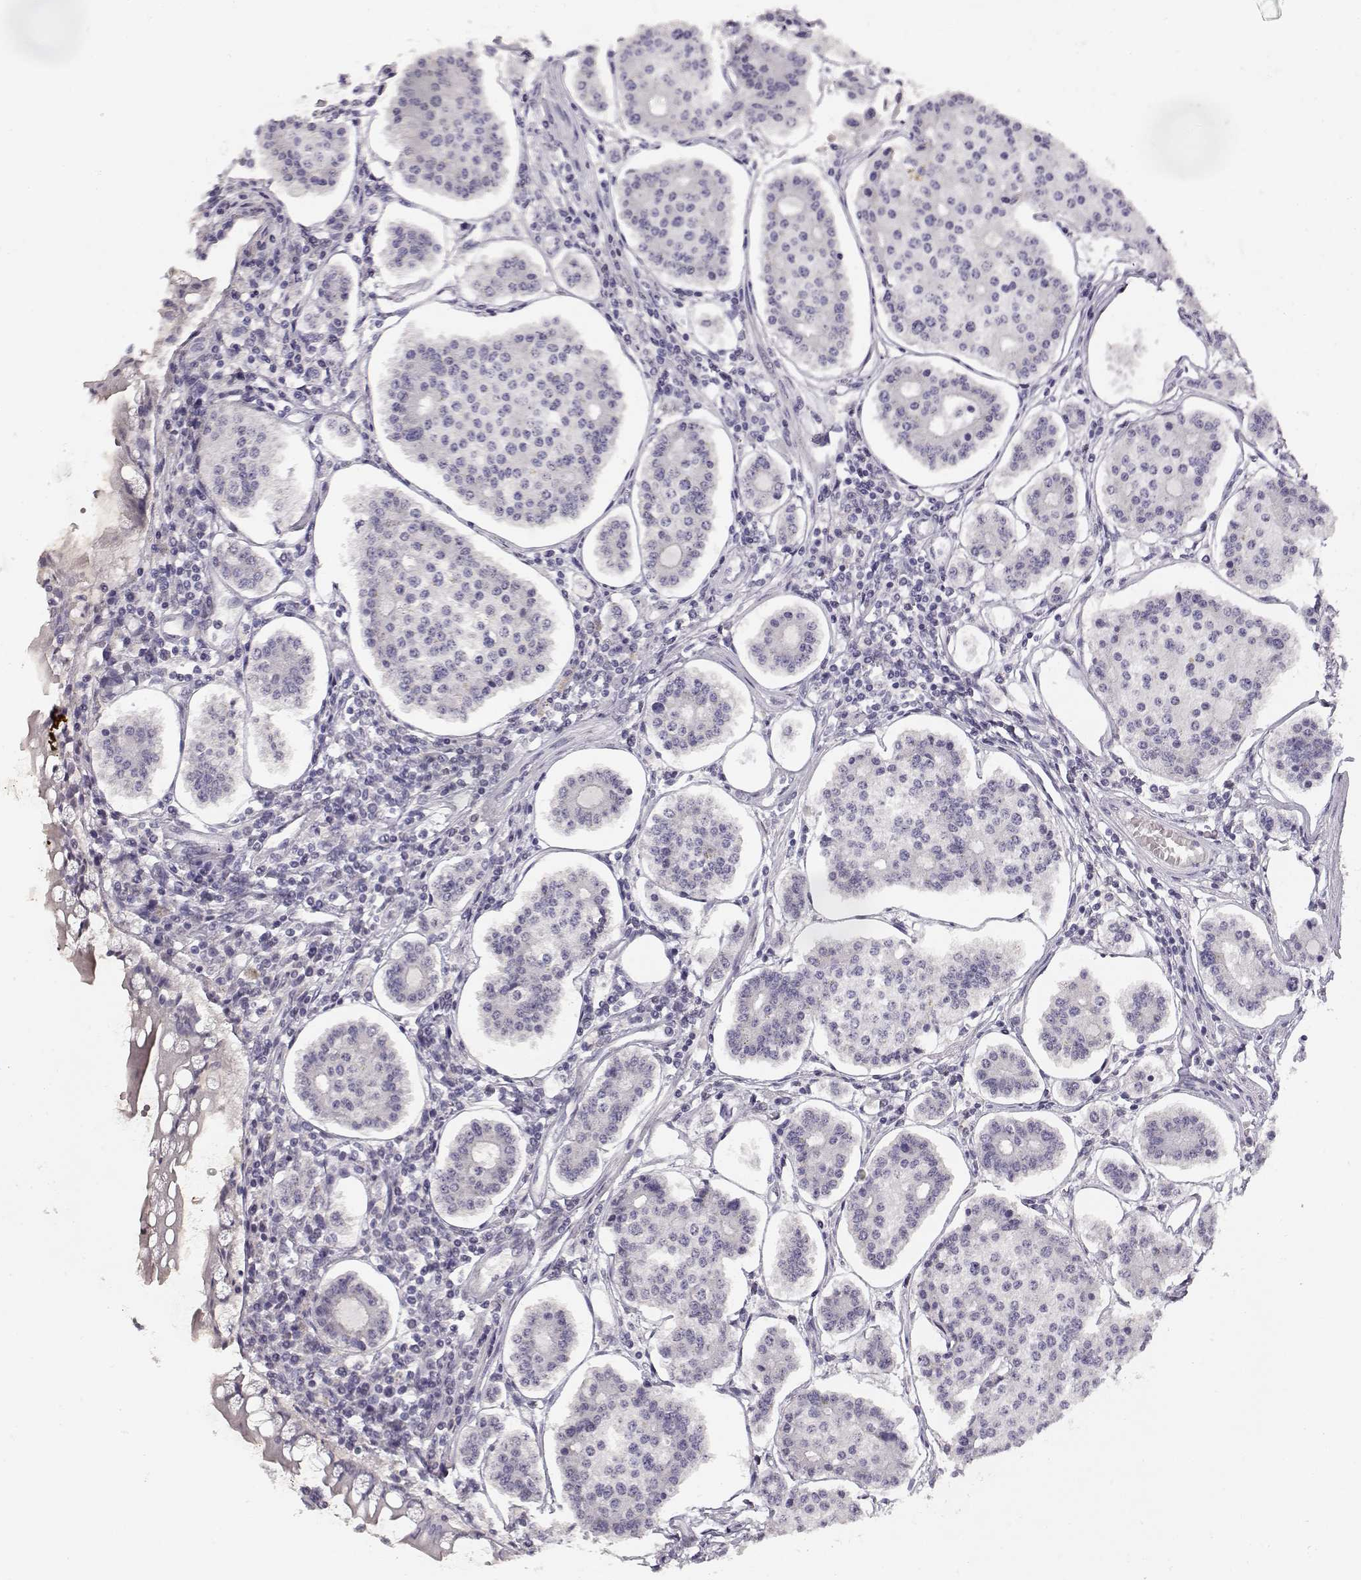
{"staining": {"intensity": "negative", "quantity": "none", "location": "none"}, "tissue": "carcinoid", "cell_type": "Tumor cells", "image_type": "cancer", "snomed": [{"axis": "morphology", "description": "Carcinoid, malignant, NOS"}, {"axis": "topography", "description": "Small intestine"}], "caption": "The image reveals no significant staining in tumor cells of malignant carcinoid.", "gene": "TPH2", "patient": {"sex": "female", "age": 65}}